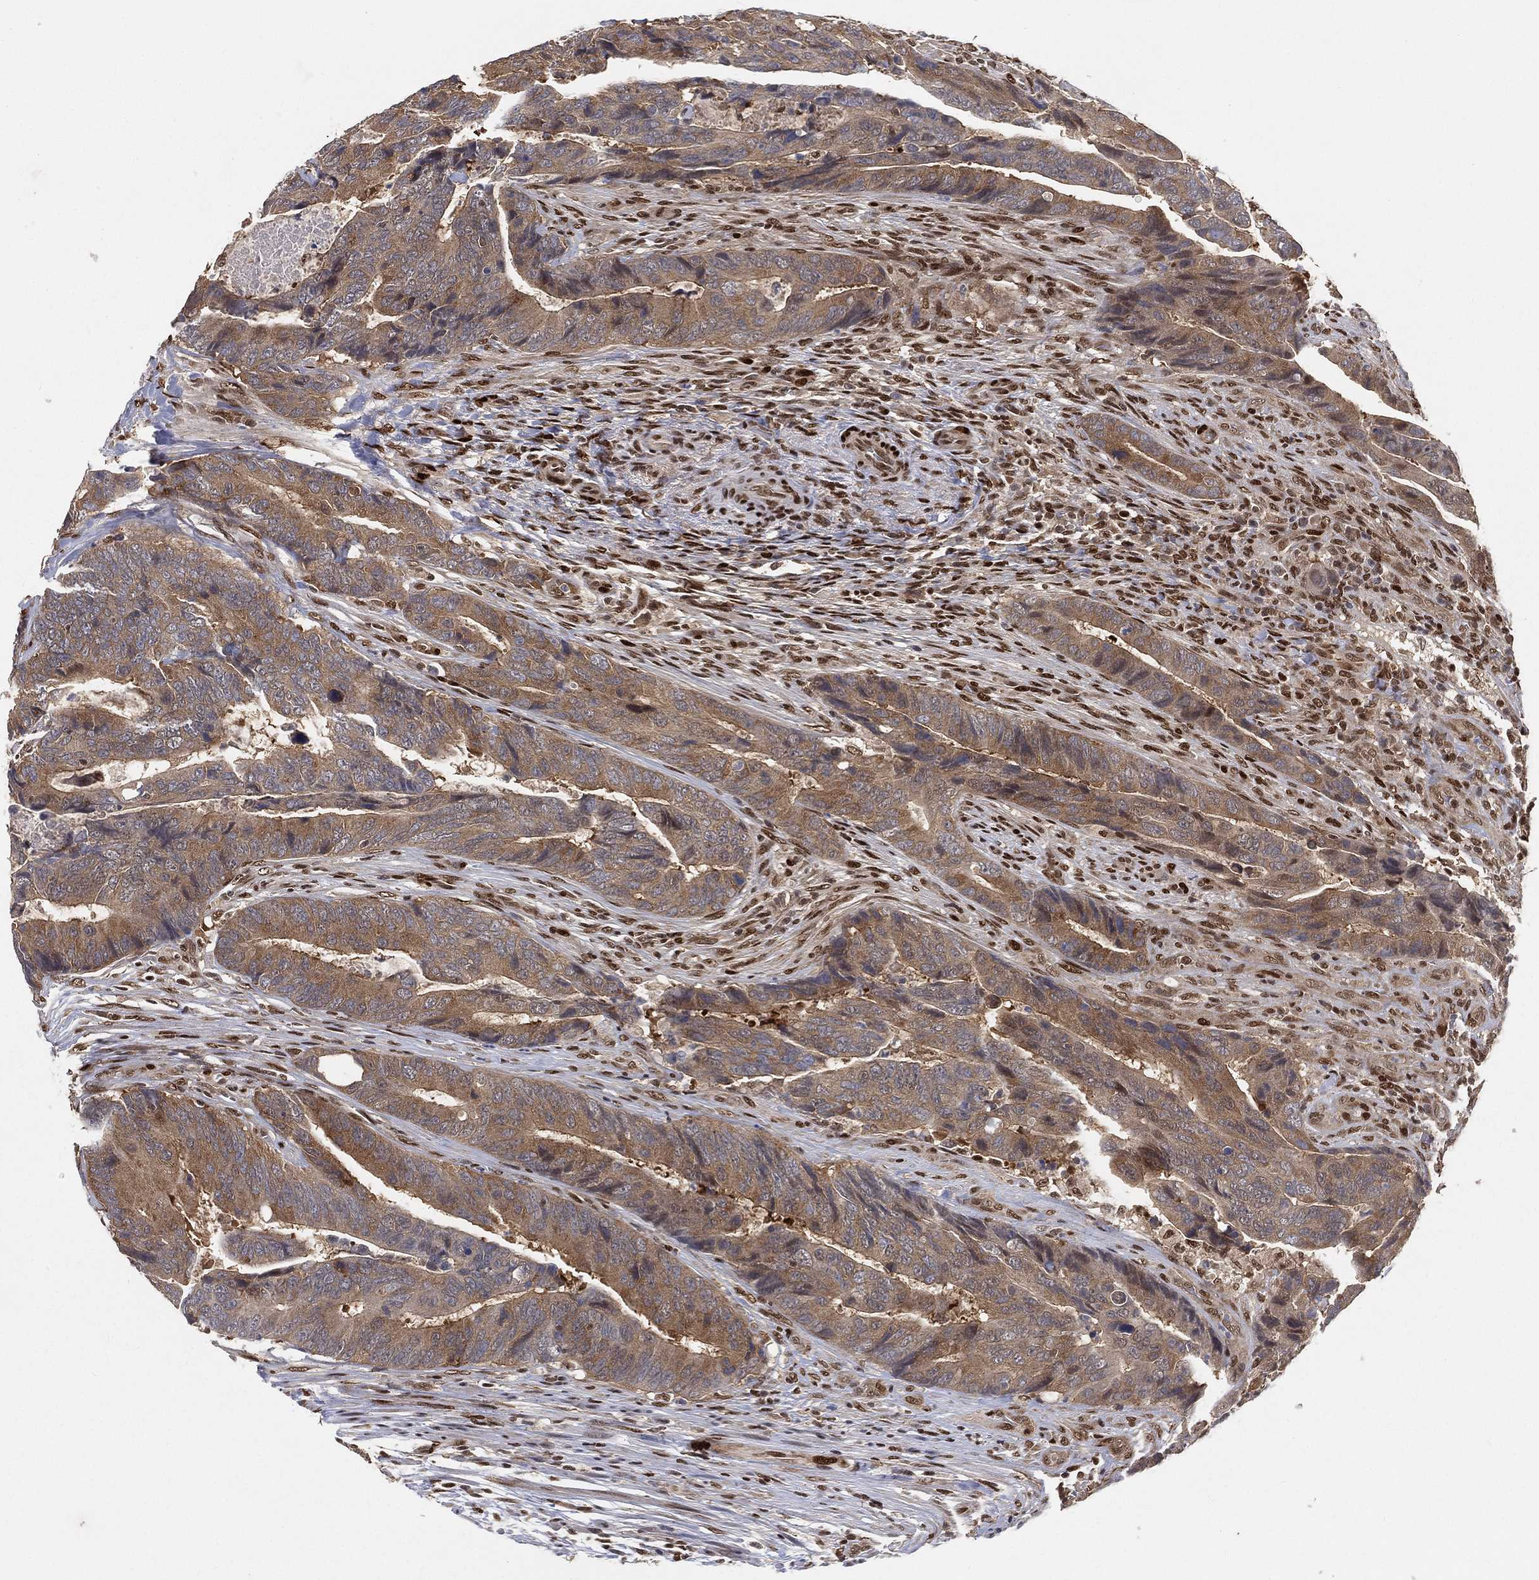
{"staining": {"intensity": "moderate", "quantity": ">75%", "location": "cytoplasmic/membranous"}, "tissue": "colorectal cancer", "cell_type": "Tumor cells", "image_type": "cancer", "snomed": [{"axis": "morphology", "description": "Adenocarcinoma, NOS"}, {"axis": "topography", "description": "Colon"}], "caption": "IHC (DAB) staining of colorectal cancer (adenocarcinoma) exhibits moderate cytoplasmic/membranous protein expression in about >75% of tumor cells.", "gene": "CRTC3", "patient": {"sex": "female", "age": 56}}